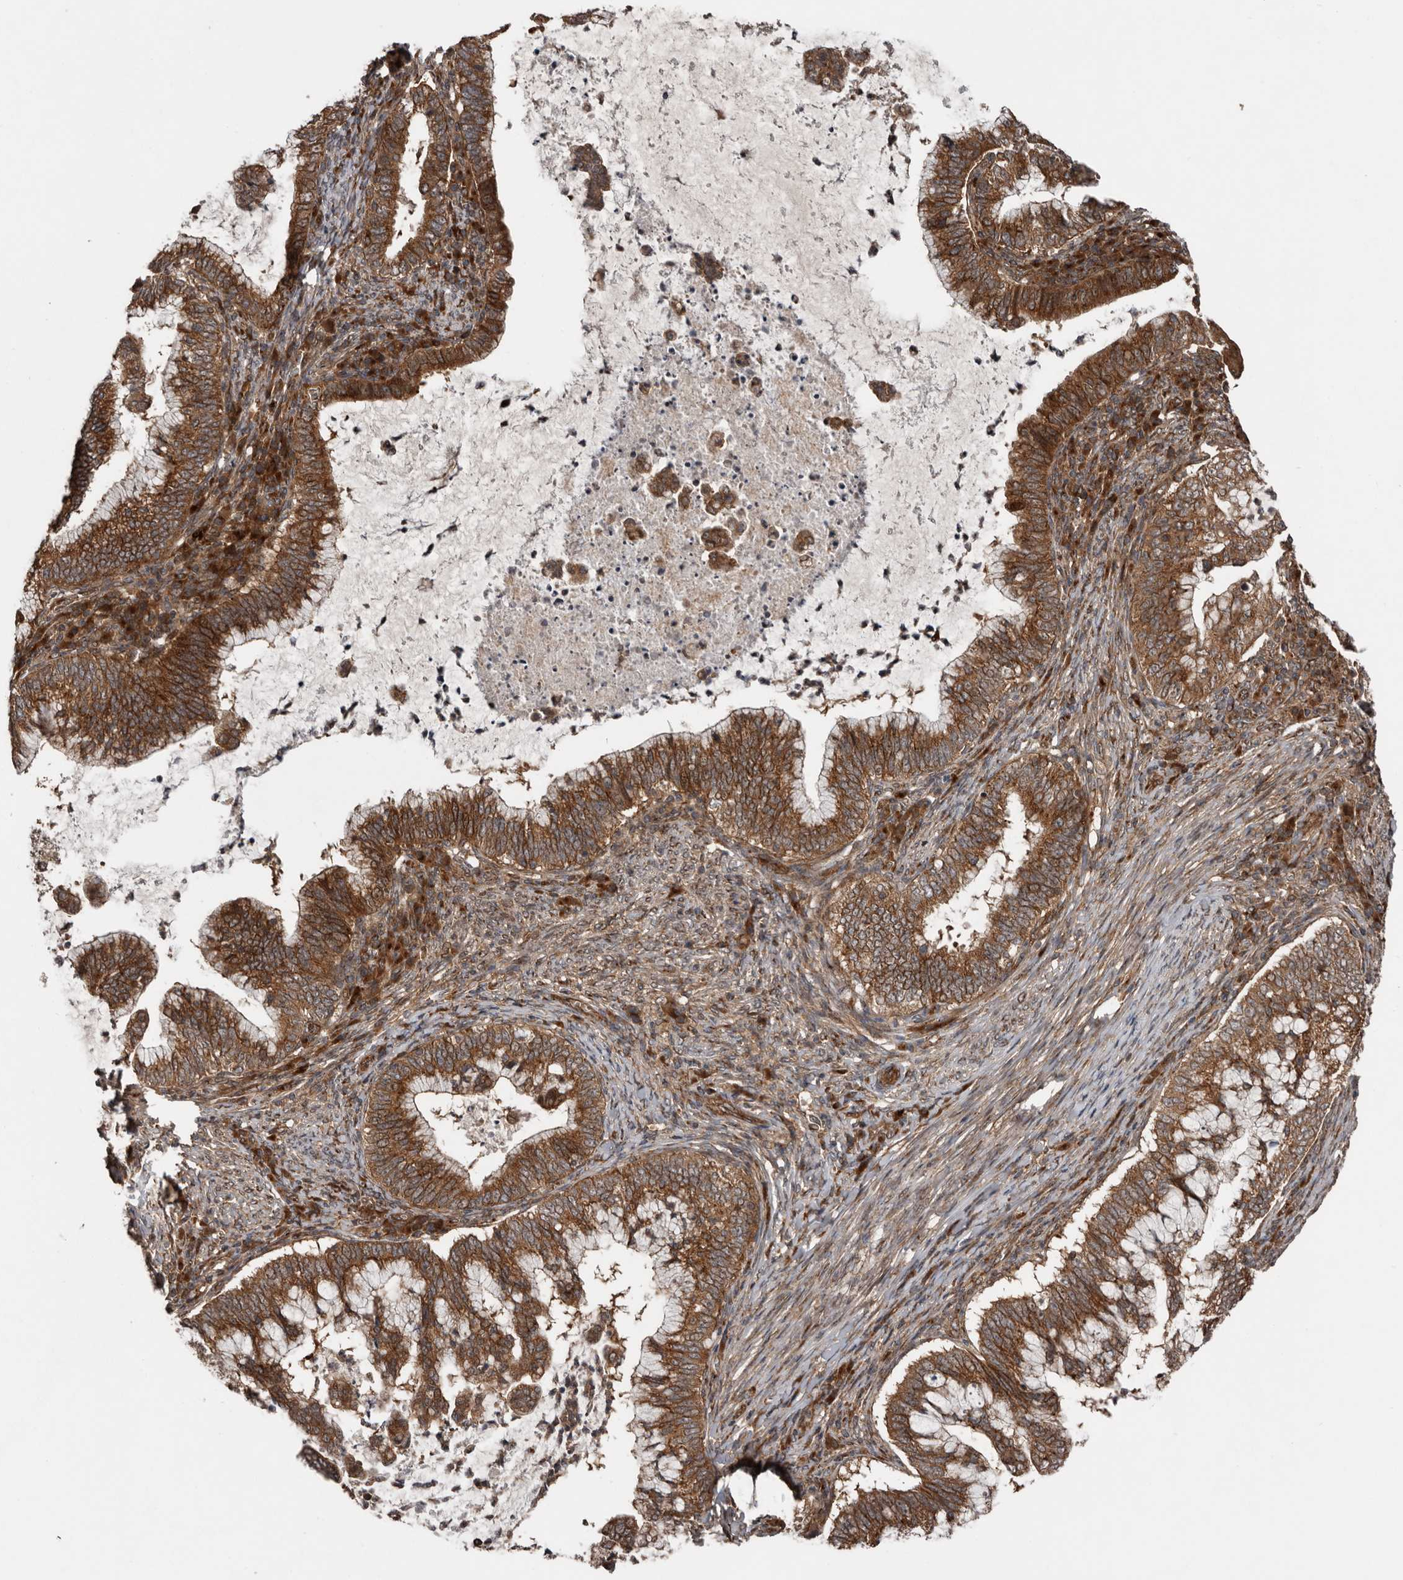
{"staining": {"intensity": "strong", "quantity": ">75%", "location": "cytoplasmic/membranous"}, "tissue": "cervical cancer", "cell_type": "Tumor cells", "image_type": "cancer", "snomed": [{"axis": "morphology", "description": "Adenocarcinoma, NOS"}, {"axis": "topography", "description": "Cervix"}], "caption": "Human cervical cancer (adenocarcinoma) stained with a brown dye demonstrates strong cytoplasmic/membranous positive positivity in about >75% of tumor cells.", "gene": "CCDC190", "patient": {"sex": "female", "age": 36}}